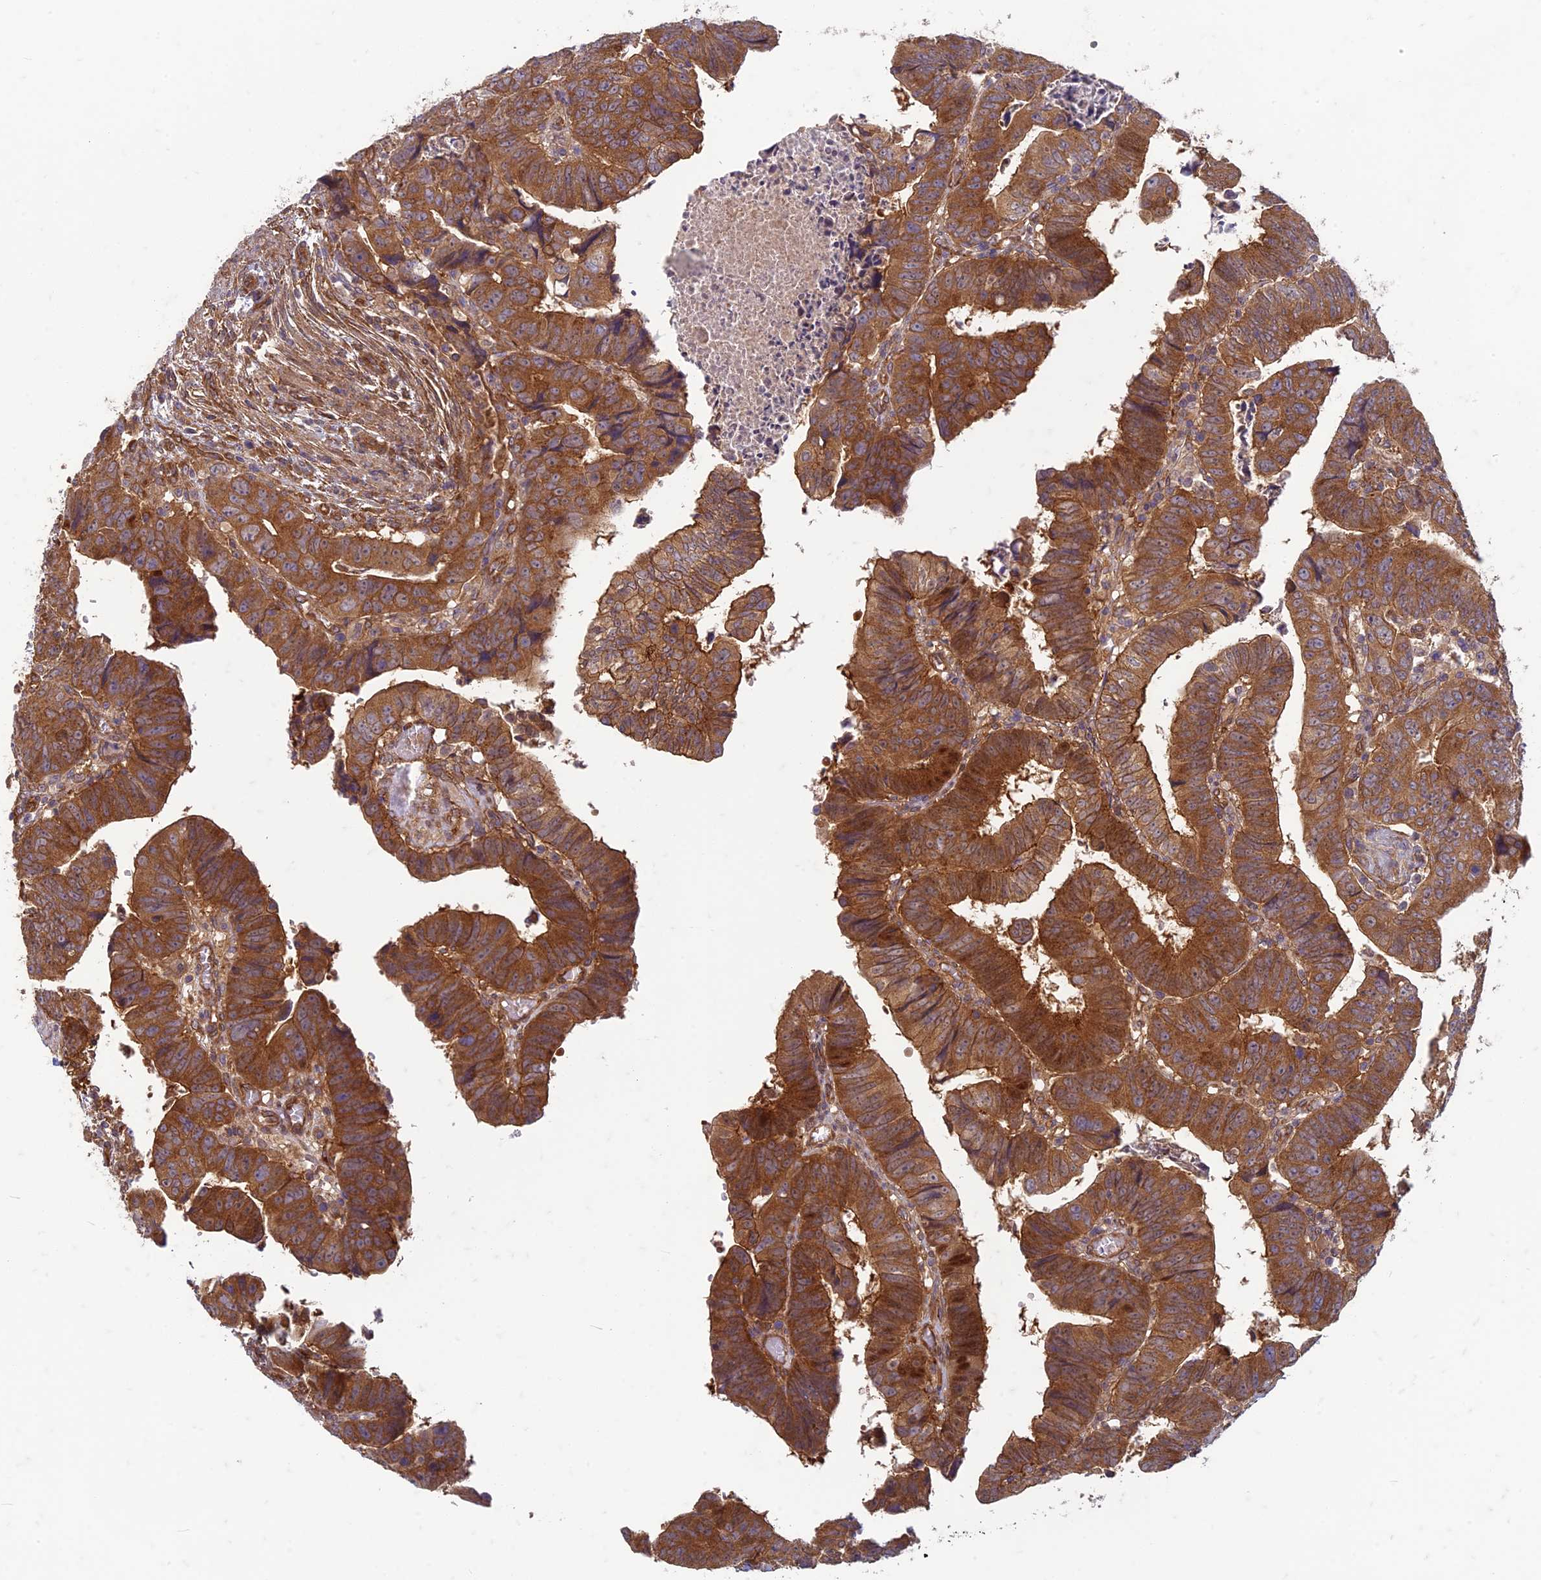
{"staining": {"intensity": "strong", "quantity": ">75%", "location": "cytoplasmic/membranous"}, "tissue": "colorectal cancer", "cell_type": "Tumor cells", "image_type": "cancer", "snomed": [{"axis": "morphology", "description": "Normal tissue, NOS"}, {"axis": "morphology", "description": "Adenocarcinoma, NOS"}, {"axis": "topography", "description": "Rectum"}], "caption": "Immunohistochemical staining of human colorectal adenocarcinoma reveals strong cytoplasmic/membranous protein expression in about >75% of tumor cells.", "gene": "TCF25", "patient": {"sex": "female", "age": 65}}